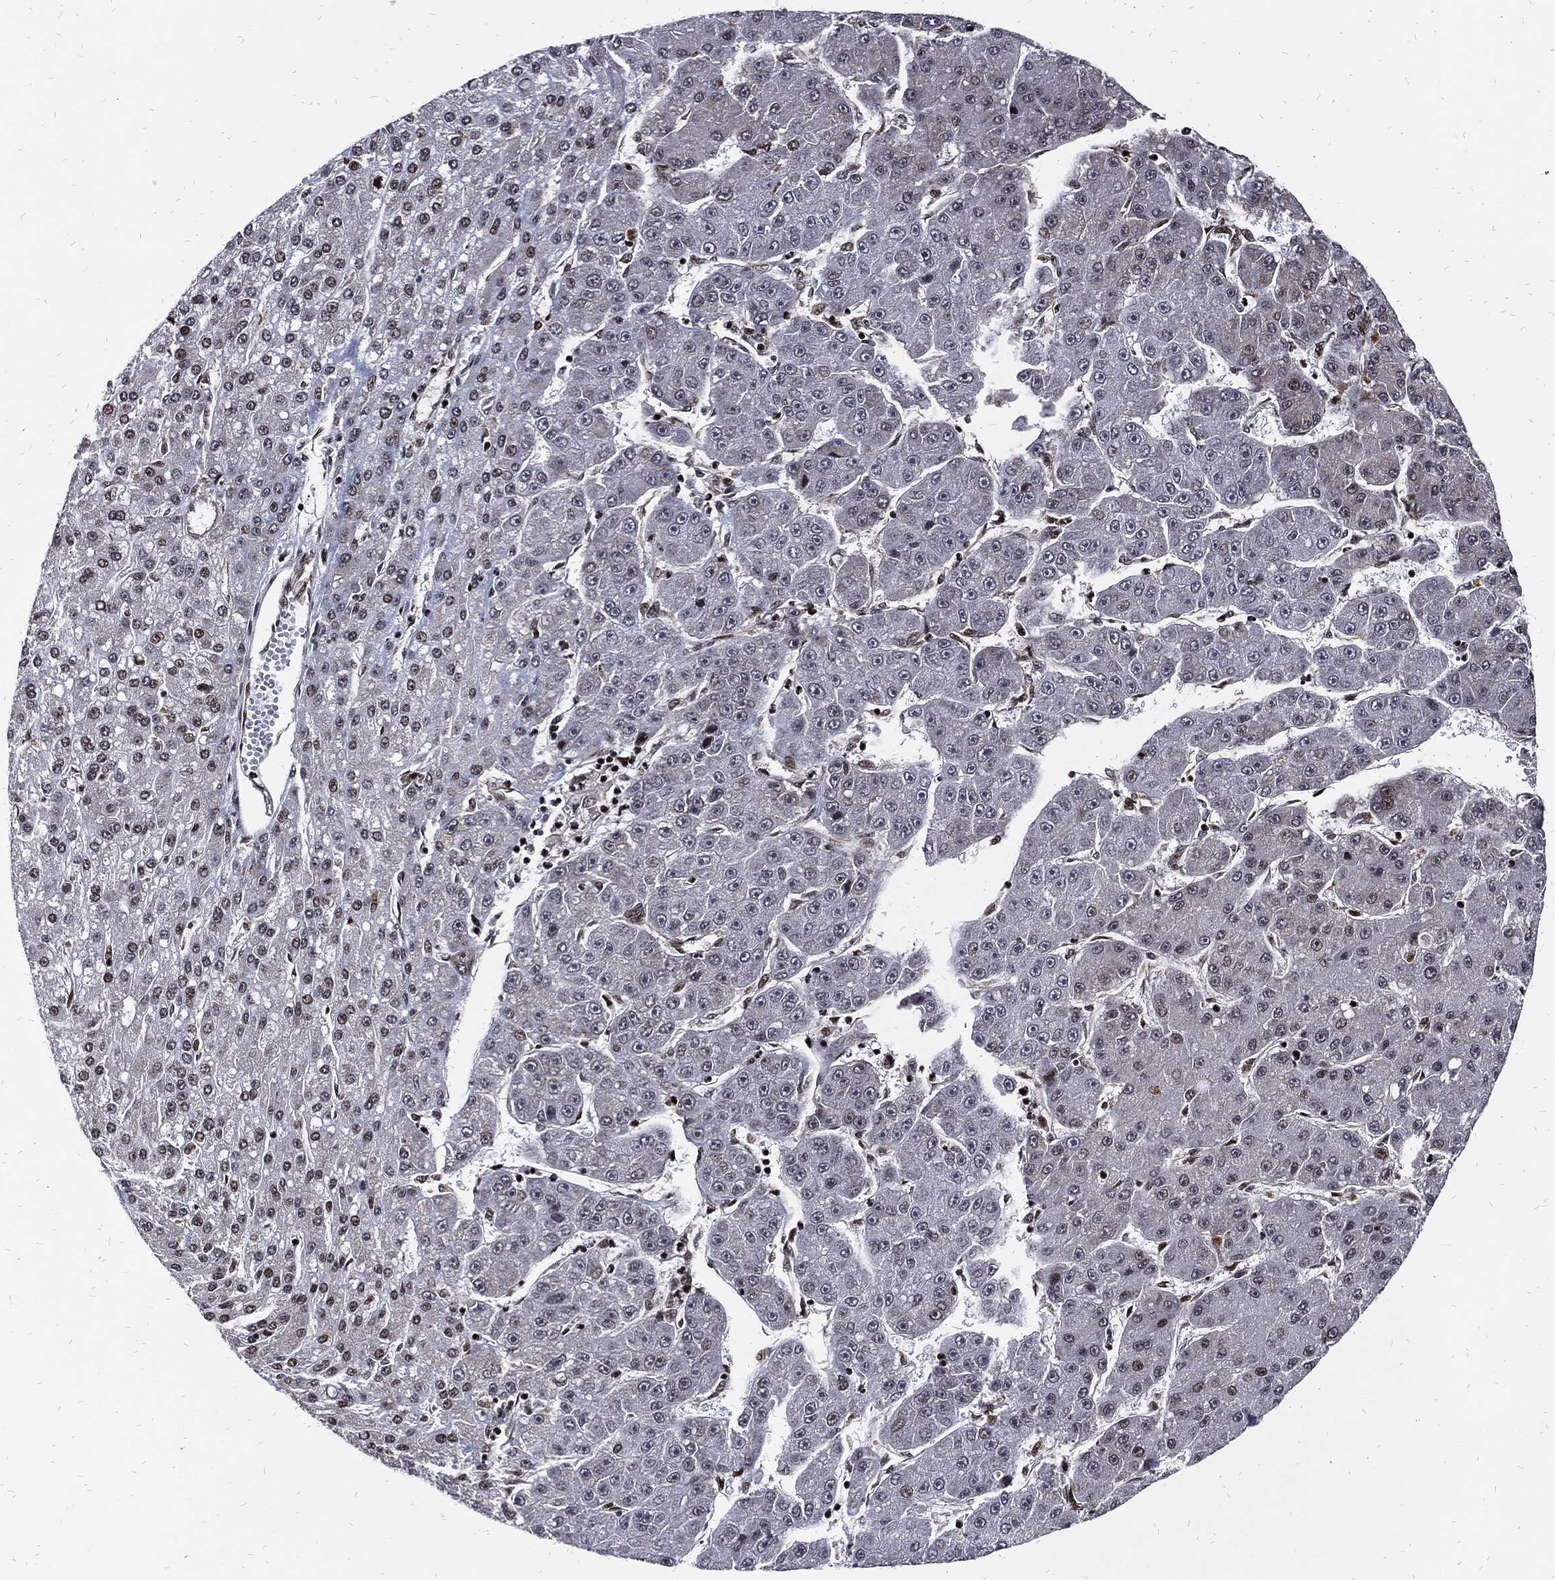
{"staining": {"intensity": "negative", "quantity": "none", "location": "none"}, "tissue": "liver cancer", "cell_type": "Tumor cells", "image_type": "cancer", "snomed": [{"axis": "morphology", "description": "Carcinoma, Hepatocellular, NOS"}, {"axis": "topography", "description": "Liver"}], "caption": "Tumor cells are negative for brown protein staining in liver hepatocellular carcinoma.", "gene": "ZNF775", "patient": {"sex": "male", "age": 67}}